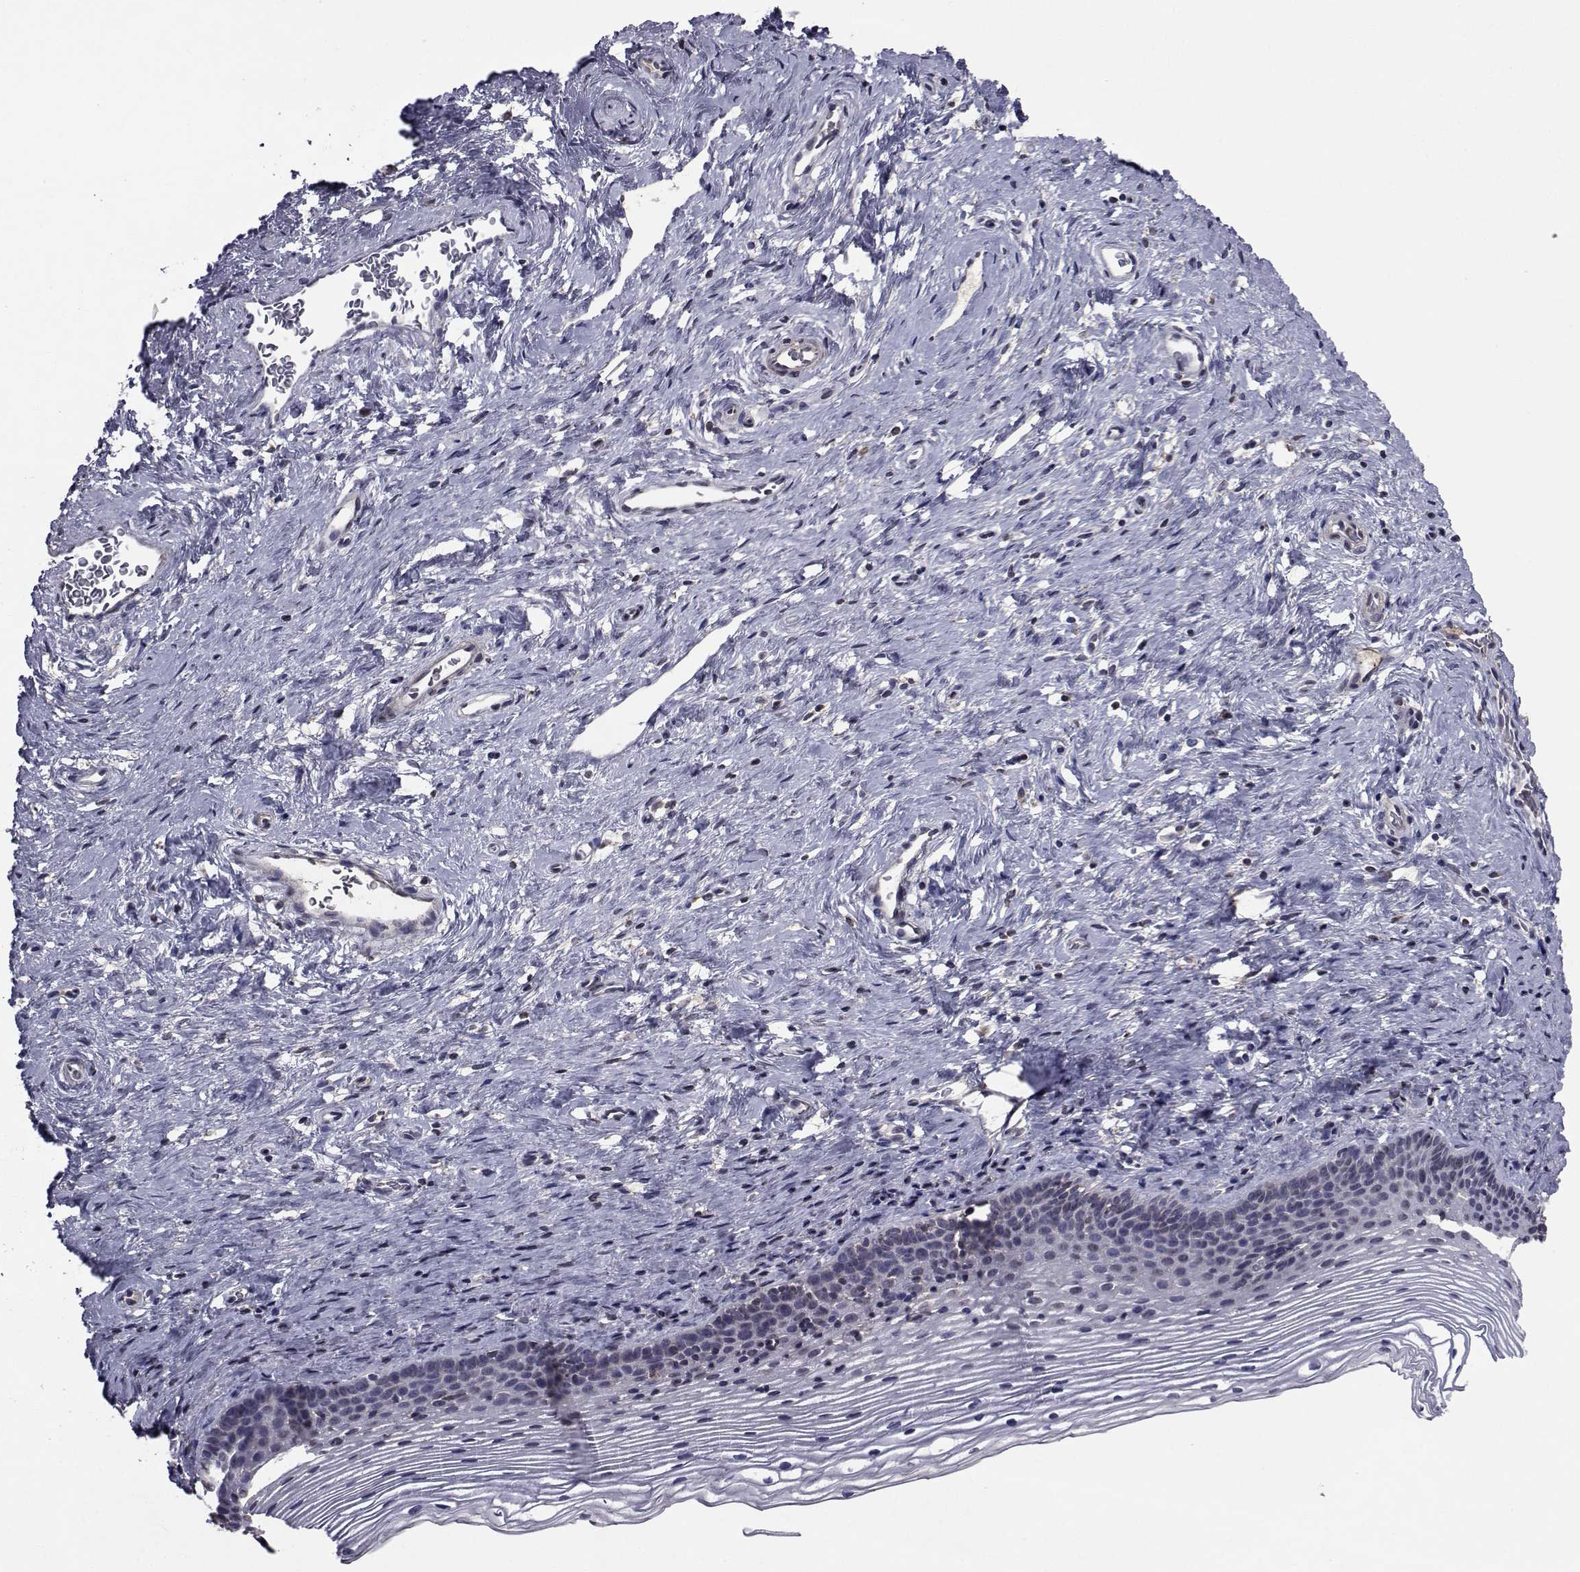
{"staining": {"intensity": "negative", "quantity": "none", "location": "none"}, "tissue": "cervix", "cell_type": "Glandular cells", "image_type": "normal", "snomed": [{"axis": "morphology", "description": "Normal tissue, NOS"}, {"axis": "topography", "description": "Cervix"}], "caption": "Immunohistochemistry micrograph of benign human cervix stained for a protein (brown), which shows no expression in glandular cells.", "gene": "CYP2S1", "patient": {"sex": "female", "age": 39}}